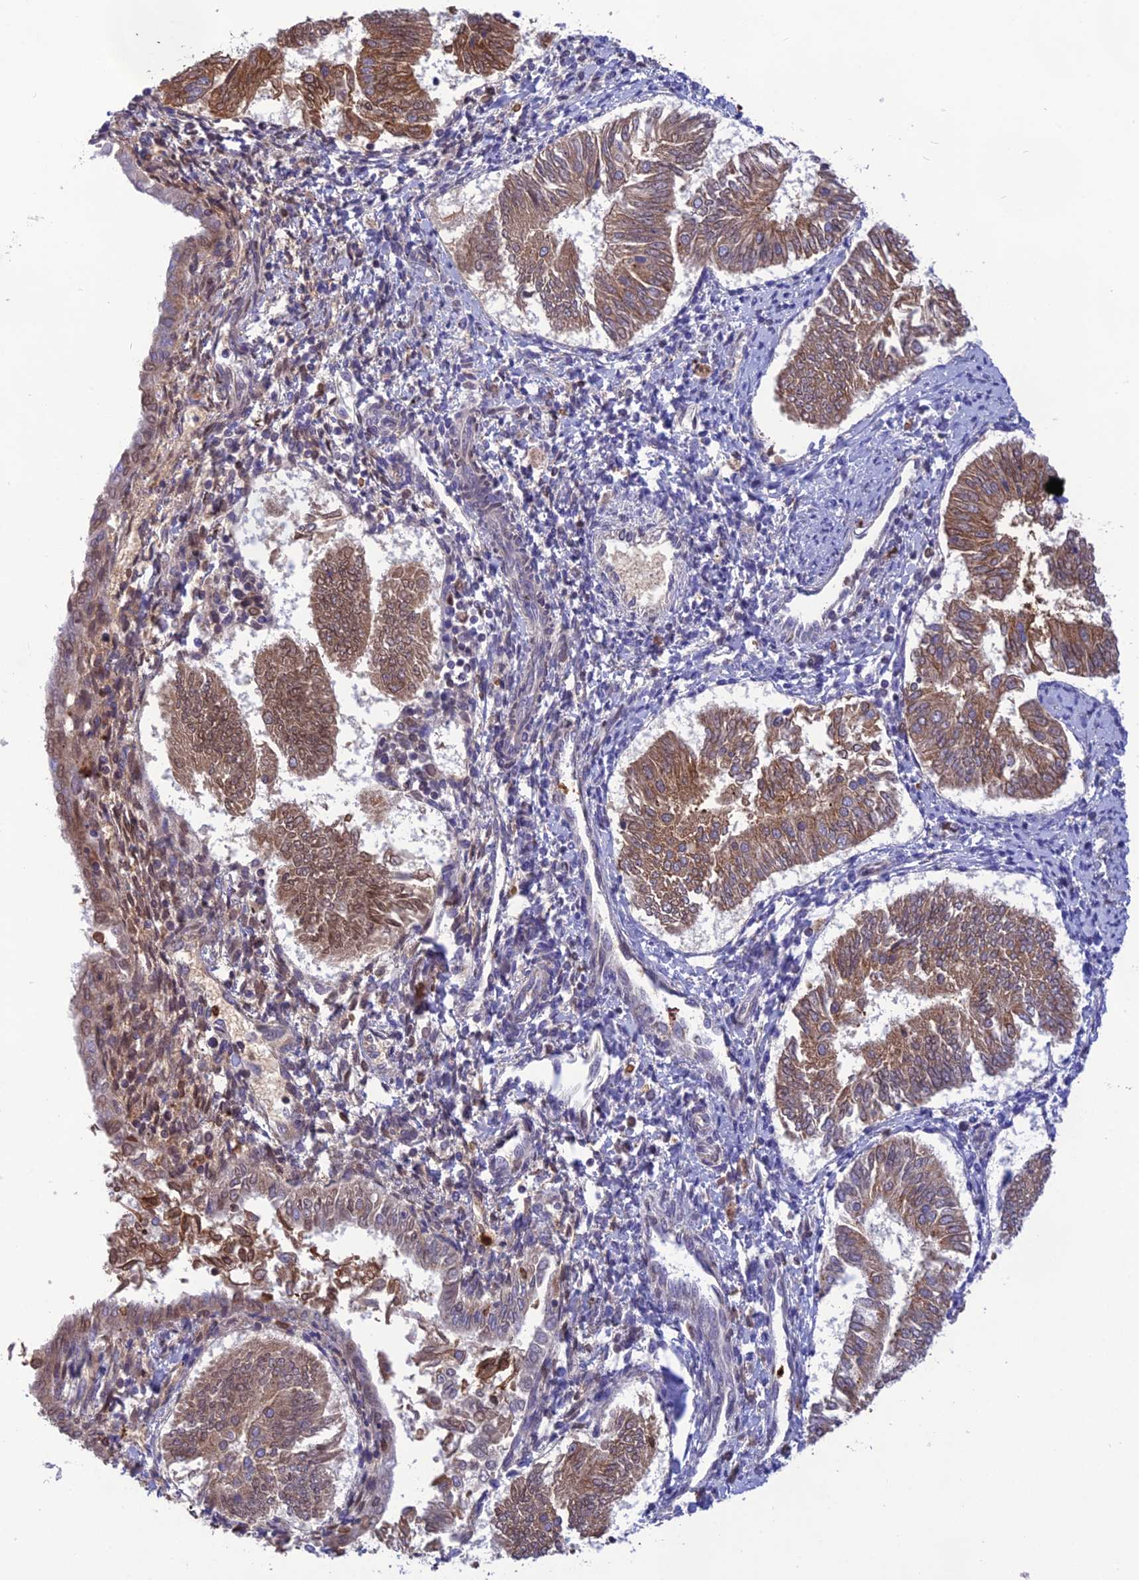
{"staining": {"intensity": "moderate", "quantity": ">75%", "location": "cytoplasmic/membranous"}, "tissue": "endometrial cancer", "cell_type": "Tumor cells", "image_type": "cancer", "snomed": [{"axis": "morphology", "description": "Adenocarcinoma, NOS"}, {"axis": "topography", "description": "Endometrium"}], "caption": "IHC image of neoplastic tissue: endometrial adenocarcinoma stained using IHC reveals medium levels of moderate protein expression localized specifically in the cytoplasmic/membranous of tumor cells, appearing as a cytoplasmic/membranous brown color.", "gene": "PKHD1L1", "patient": {"sex": "female", "age": 58}}